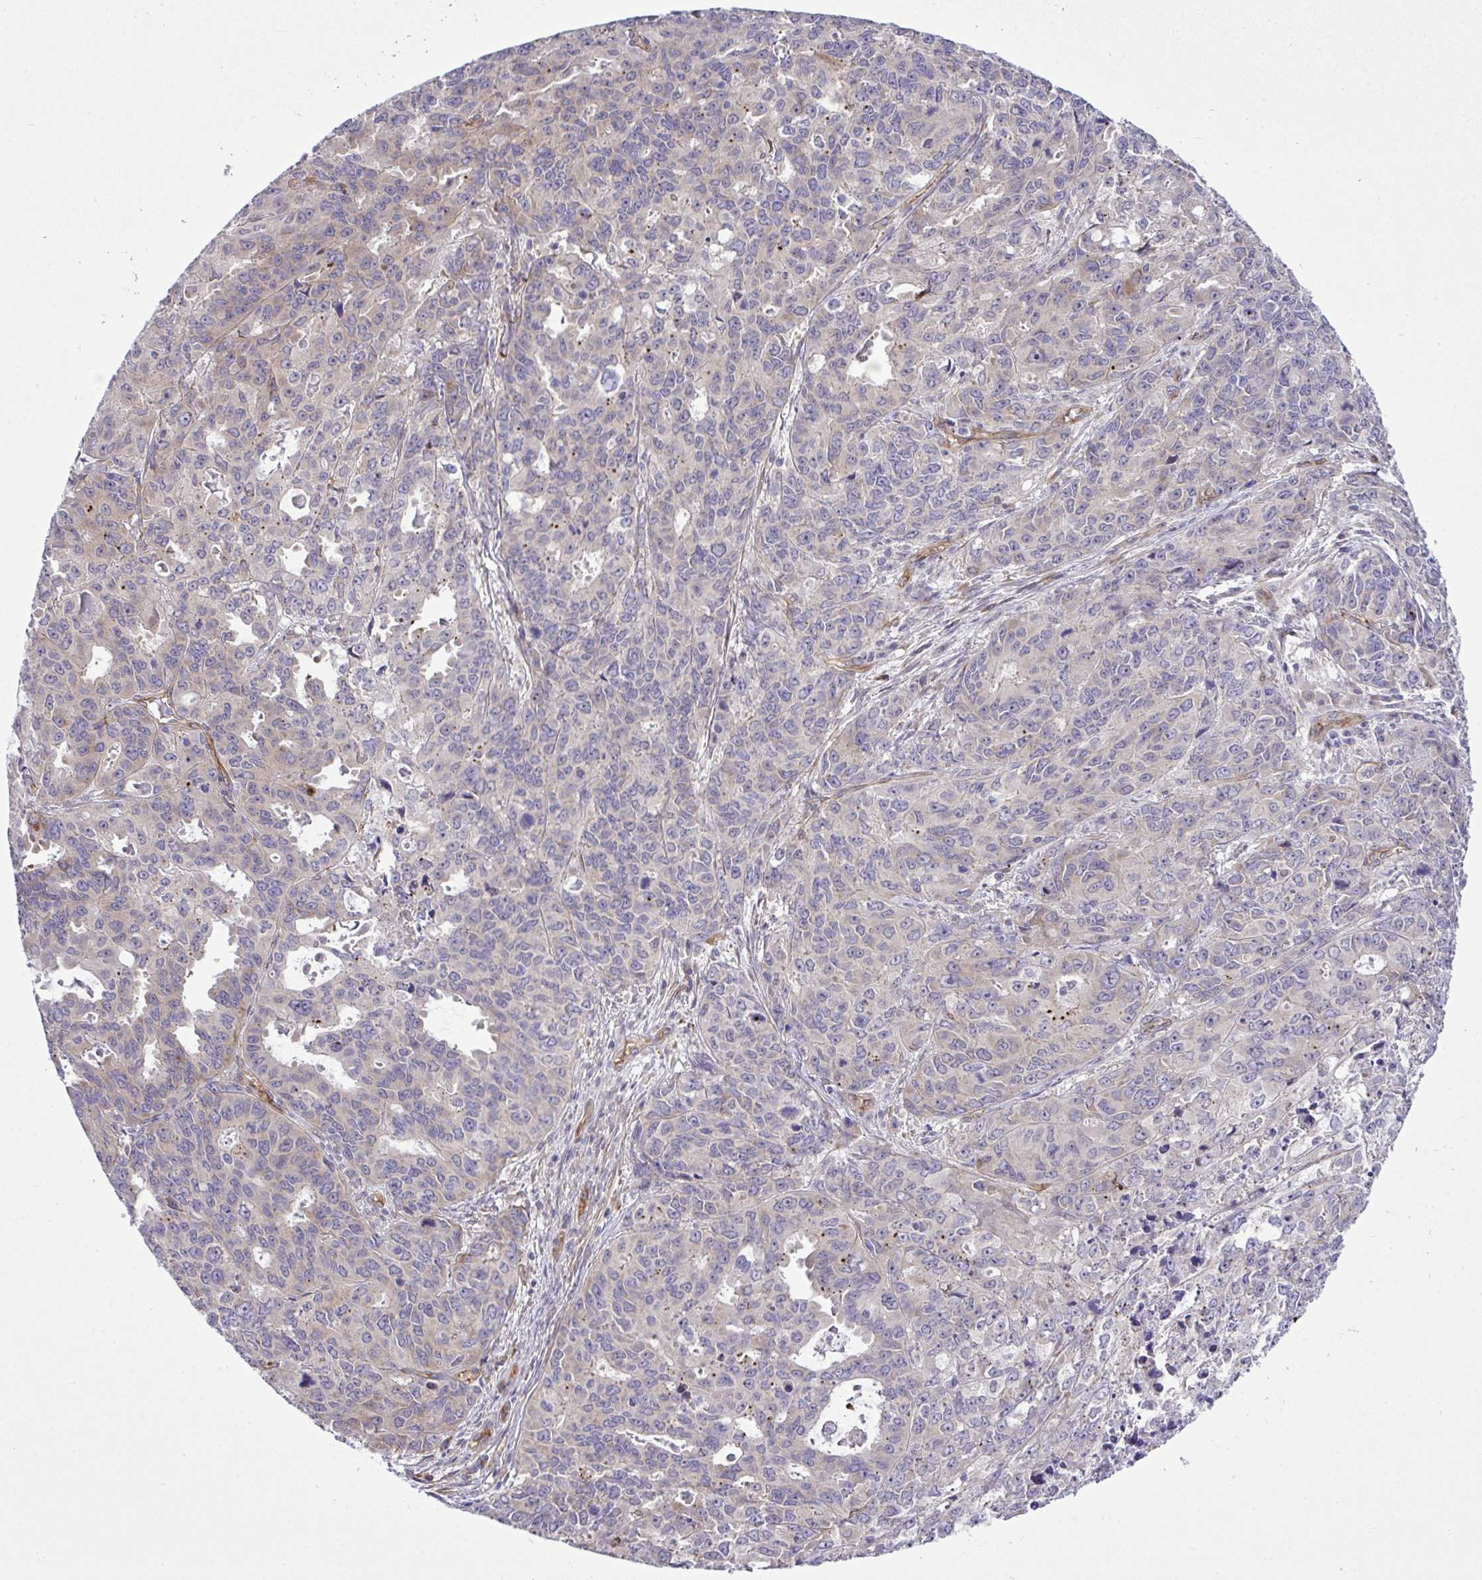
{"staining": {"intensity": "weak", "quantity": "<25%", "location": "cytoplasmic/membranous"}, "tissue": "endometrial cancer", "cell_type": "Tumor cells", "image_type": "cancer", "snomed": [{"axis": "morphology", "description": "Adenocarcinoma, NOS"}, {"axis": "topography", "description": "Uterus"}], "caption": "The immunohistochemistry histopathology image has no significant staining in tumor cells of endometrial cancer tissue.", "gene": "RSKR", "patient": {"sex": "female", "age": 79}}